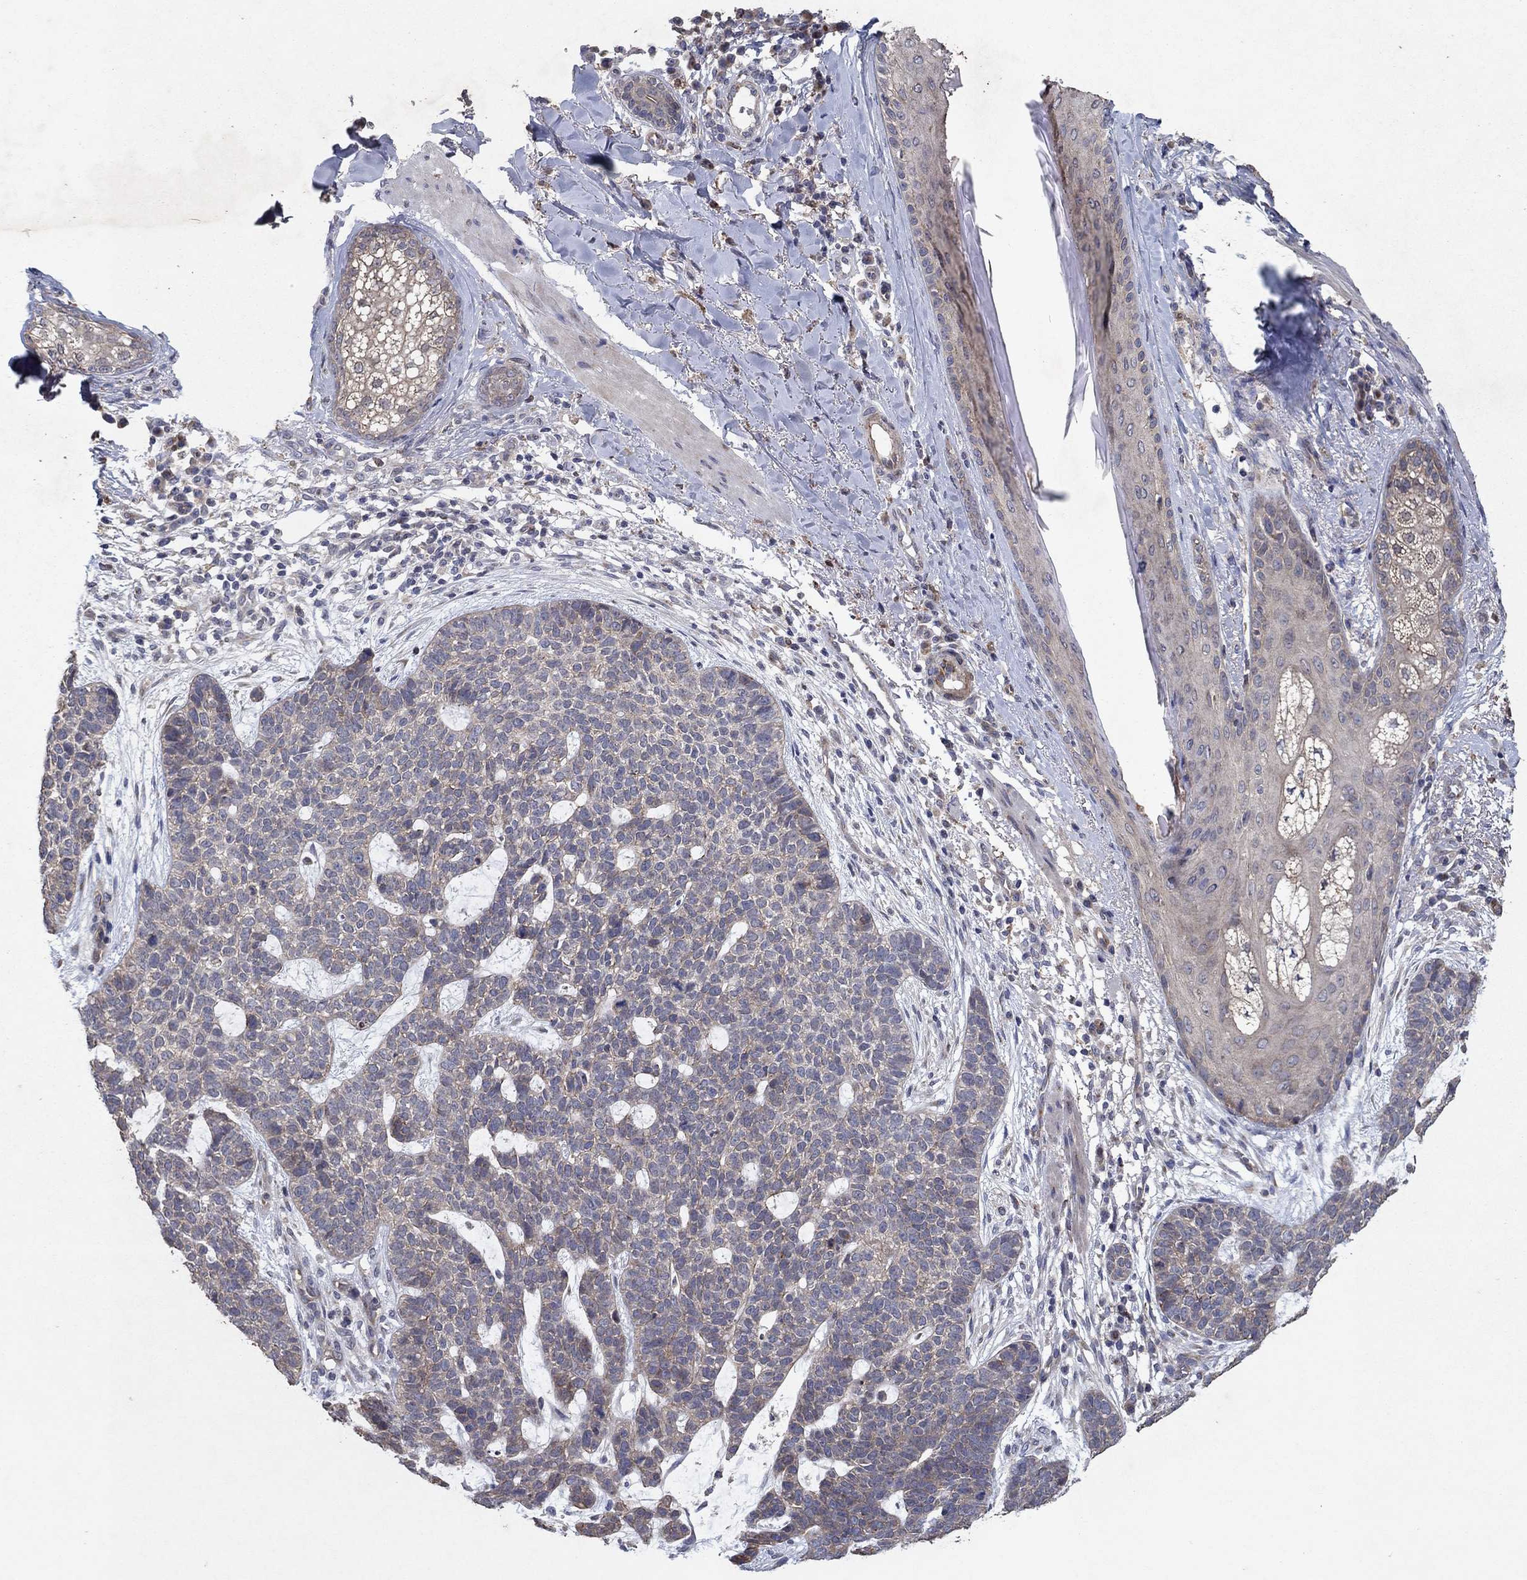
{"staining": {"intensity": "weak", "quantity": "<25%", "location": "cytoplasmic/membranous"}, "tissue": "skin cancer", "cell_type": "Tumor cells", "image_type": "cancer", "snomed": [{"axis": "morphology", "description": "Squamous cell carcinoma, NOS"}, {"axis": "topography", "description": "Skin"}], "caption": "Tumor cells show no significant protein expression in skin squamous cell carcinoma.", "gene": "FRG1", "patient": {"sex": "male", "age": 88}}